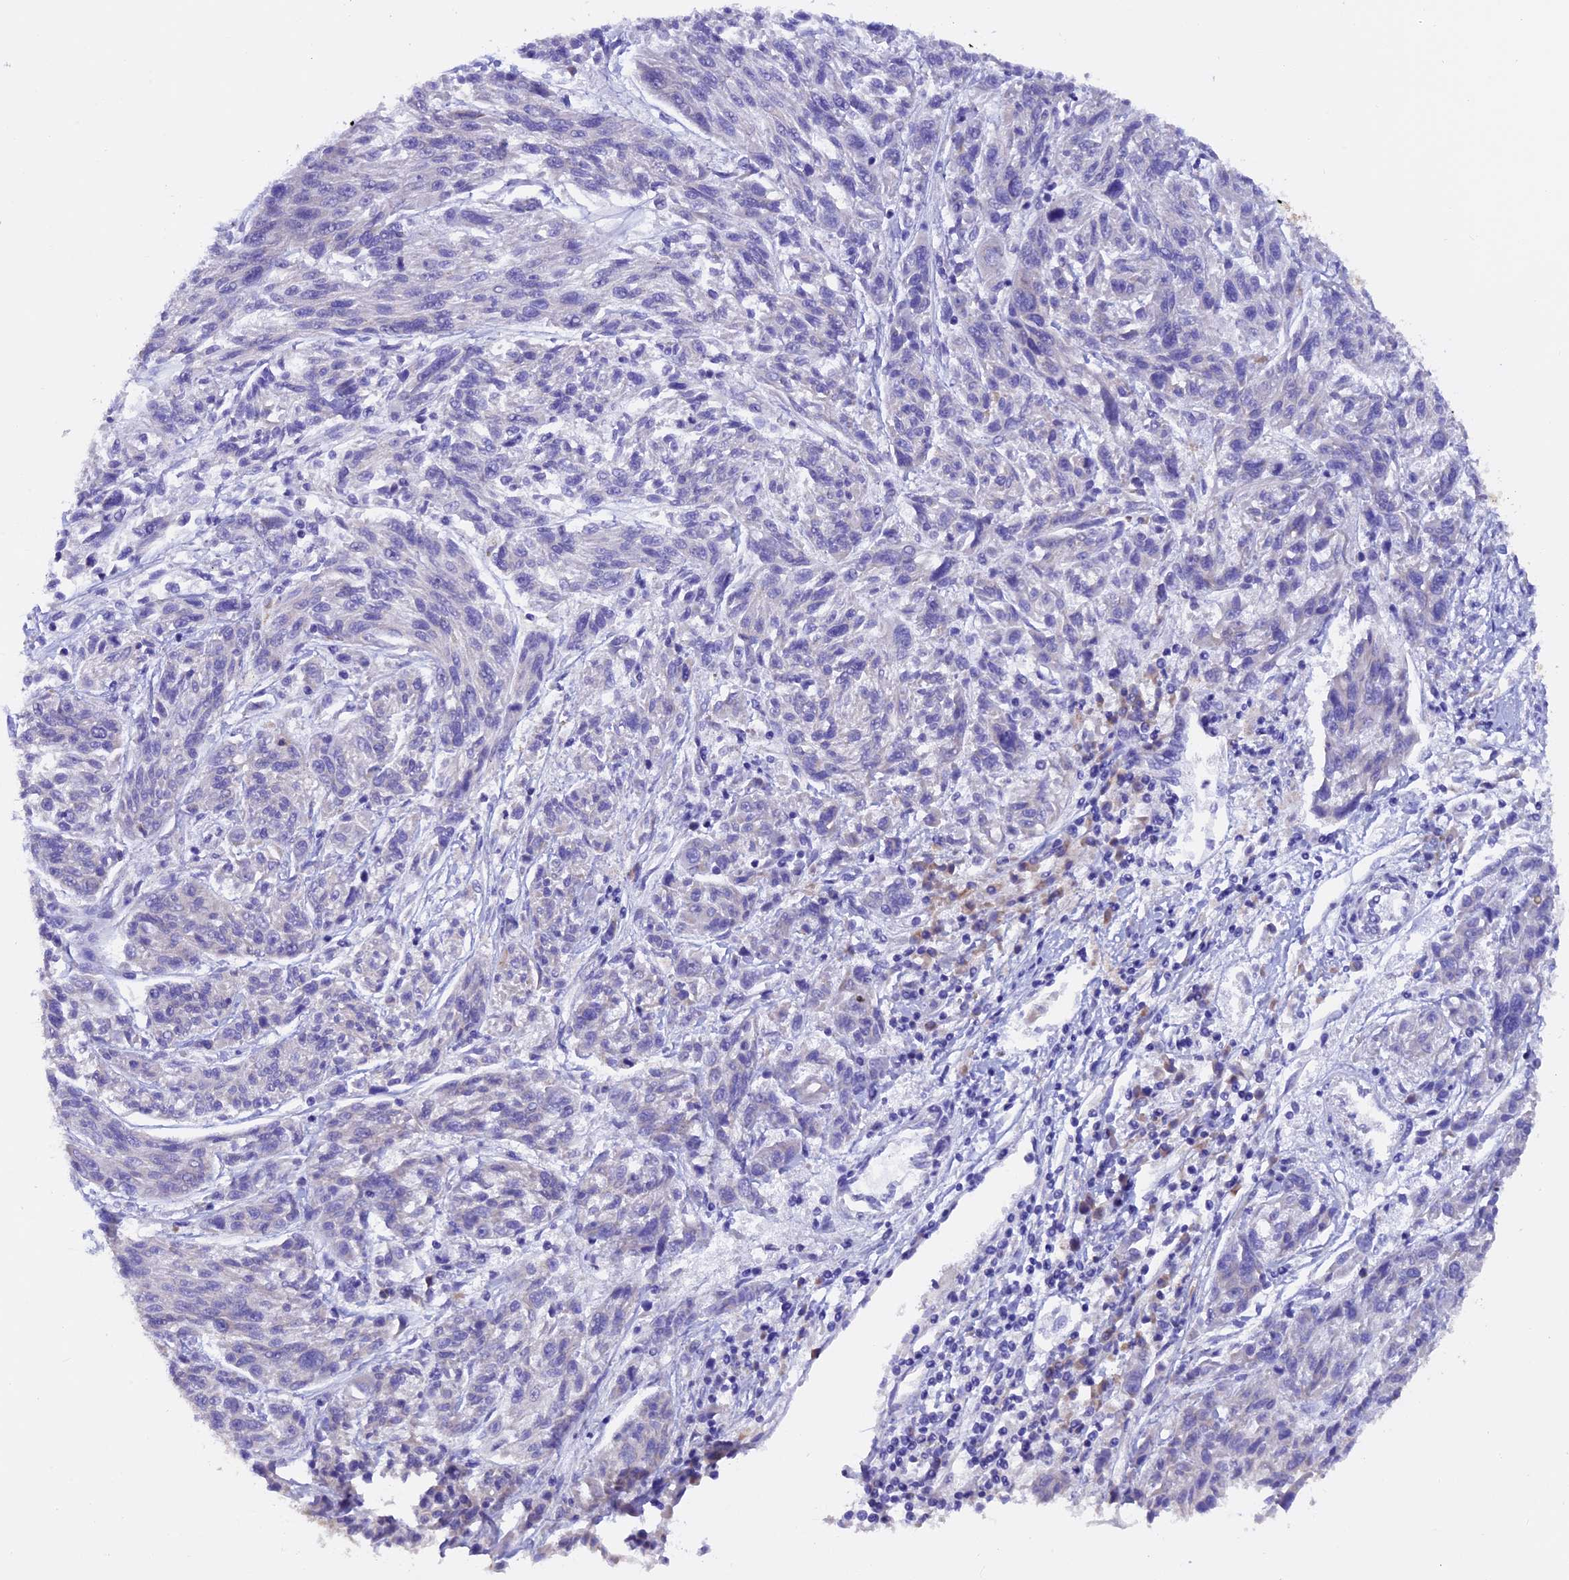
{"staining": {"intensity": "negative", "quantity": "none", "location": "none"}, "tissue": "melanoma", "cell_type": "Tumor cells", "image_type": "cancer", "snomed": [{"axis": "morphology", "description": "Malignant melanoma, NOS"}, {"axis": "topography", "description": "Skin"}], "caption": "Tumor cells are negative for brown protein staining in malignant melanoma.", "gene": "SLC8B1", "patient": {"sex": "male", "age": 53}}